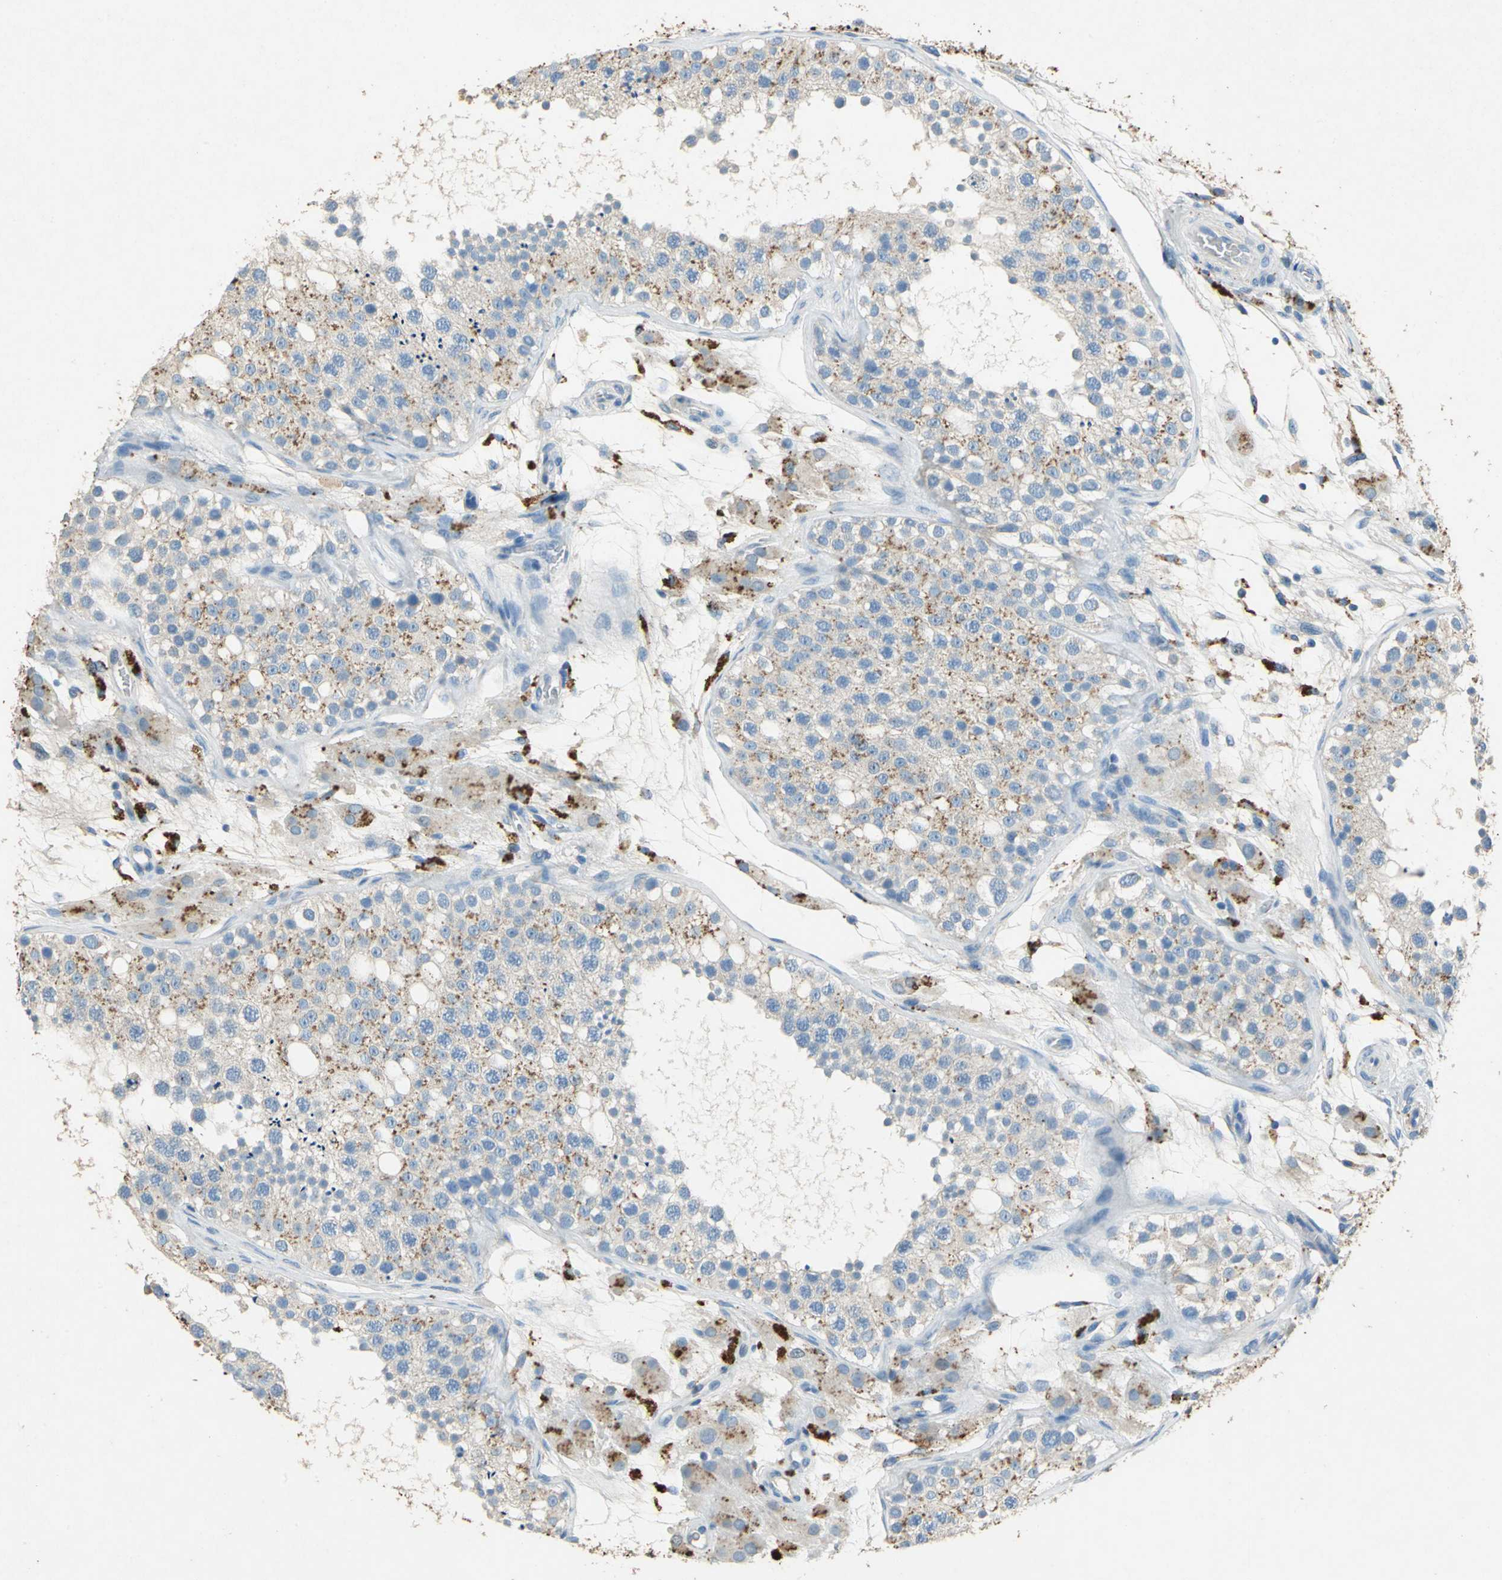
{"staining": {"intensity": "moderate", "quantity": ">75%", "location": "cytoplasmic/membranous"}, "tissue": "testis", "cell_type": "Cells in seminiferous ducts", "image_type": "normal", "snomed": [{"axis": "morphology", "description": "Normal tissue, NOS"}, {"axis": "topography", "description": "Testis"}], "caption": "This photomicrograph demonstrates immunohistochemistry staining of benign testis, with medium moderate cytoplasmic/membranous expression in about >75% of cells in seminiferous ducts.", "gene": "ADAMTS5", "patient": {"sex": "male", "age": 26}}